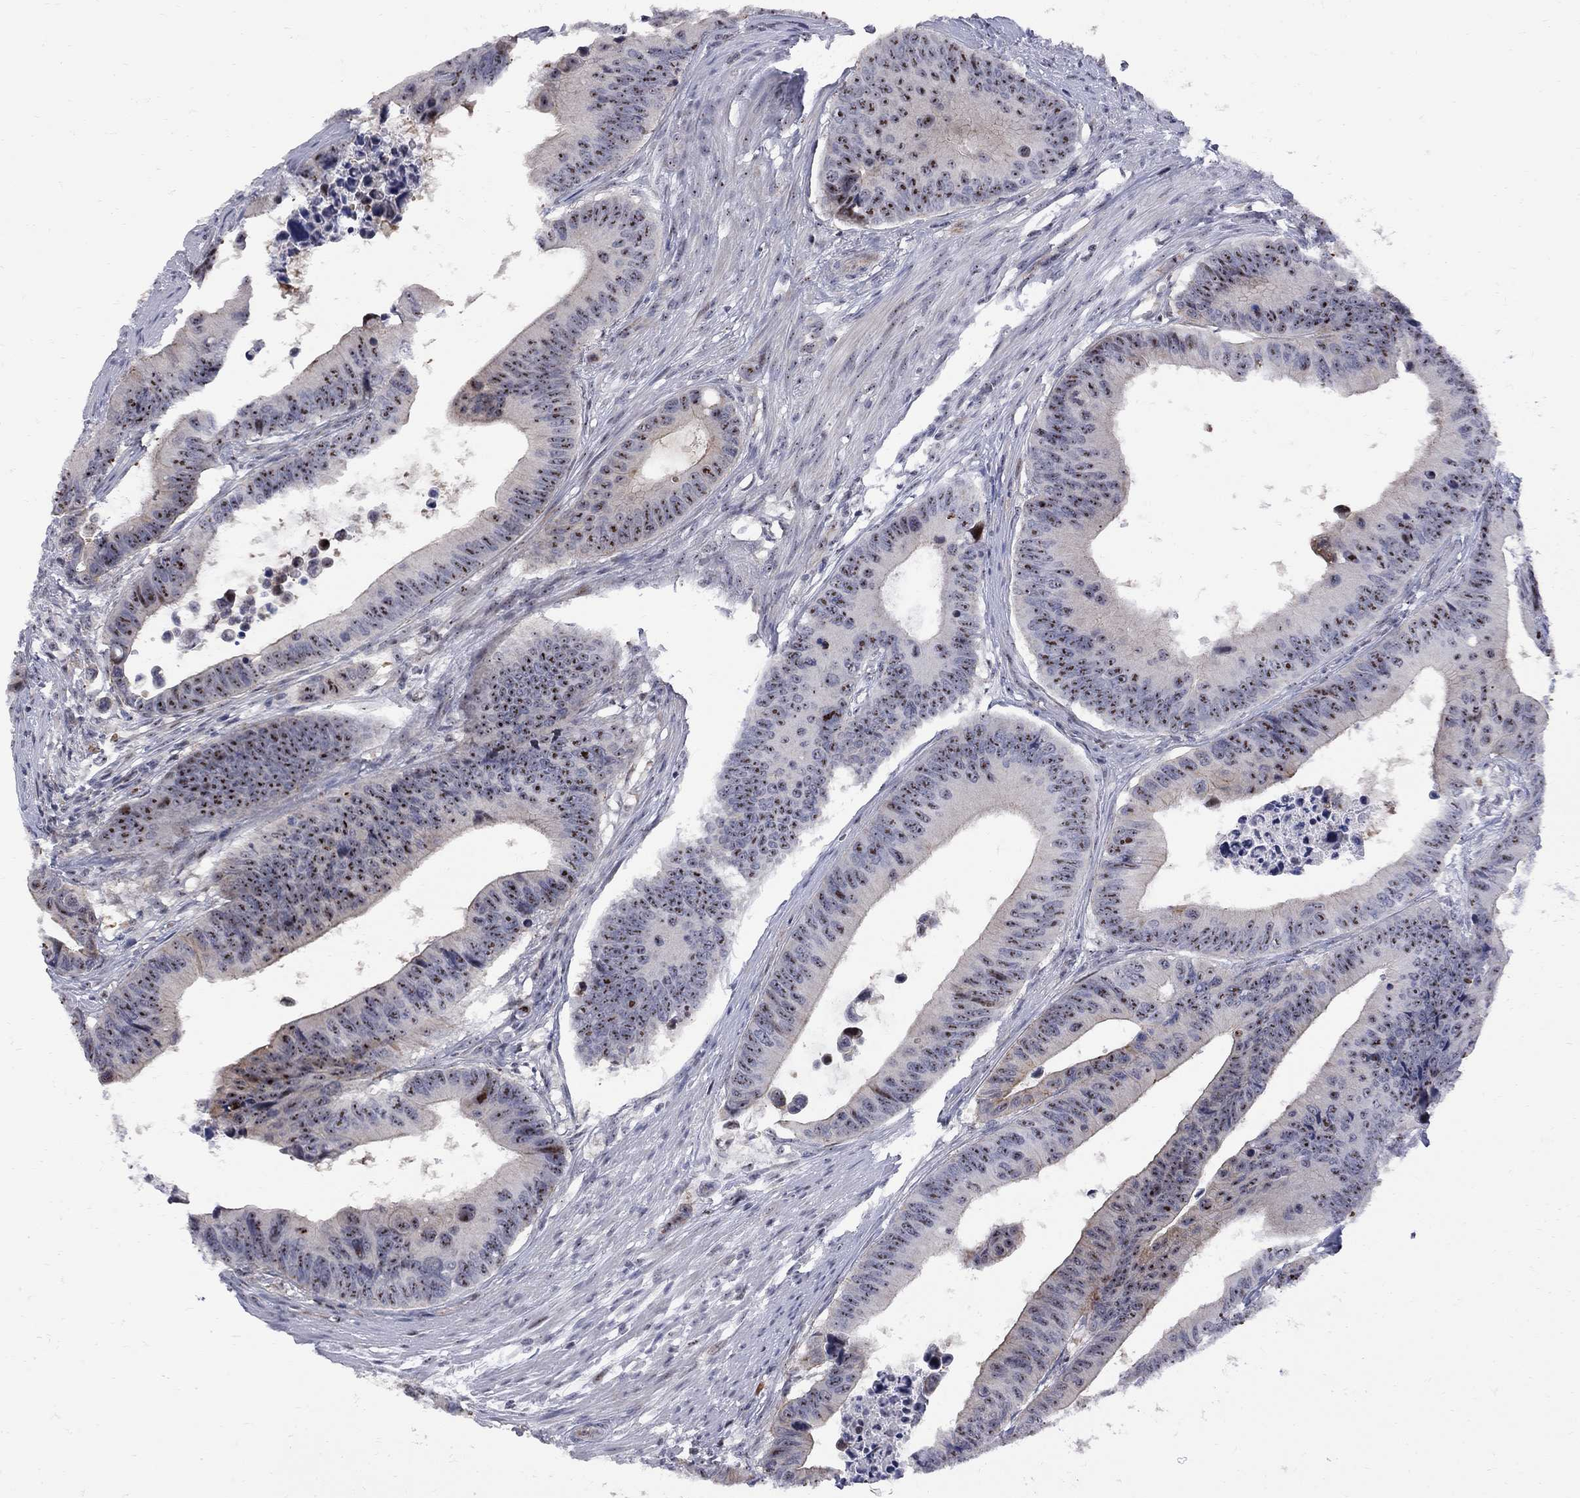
{"staining": {"intensity": "strong", "quantity": ">75%", "location": "nuclear"}, "tissue": "colorectal cancer", "cell_type": "Tumor cells", "image_type": "cancer", "snomed": [{"axis": "morphology", "description": "Adenocarcinoma, NOS"}, {"axis": "topography", "description": "Colon"}], "caption": "Tumor cells display high levels of strong nuclear positivity in approximately >75% of cells in colorectal cancer (adenocarcinoma). (Stains: DAB in brown, nuclei in blue, Microscopy: brightfield microscopy at high magnification).", "gene": "DHX33", "patient": {"sex": "female", "age": 87}}